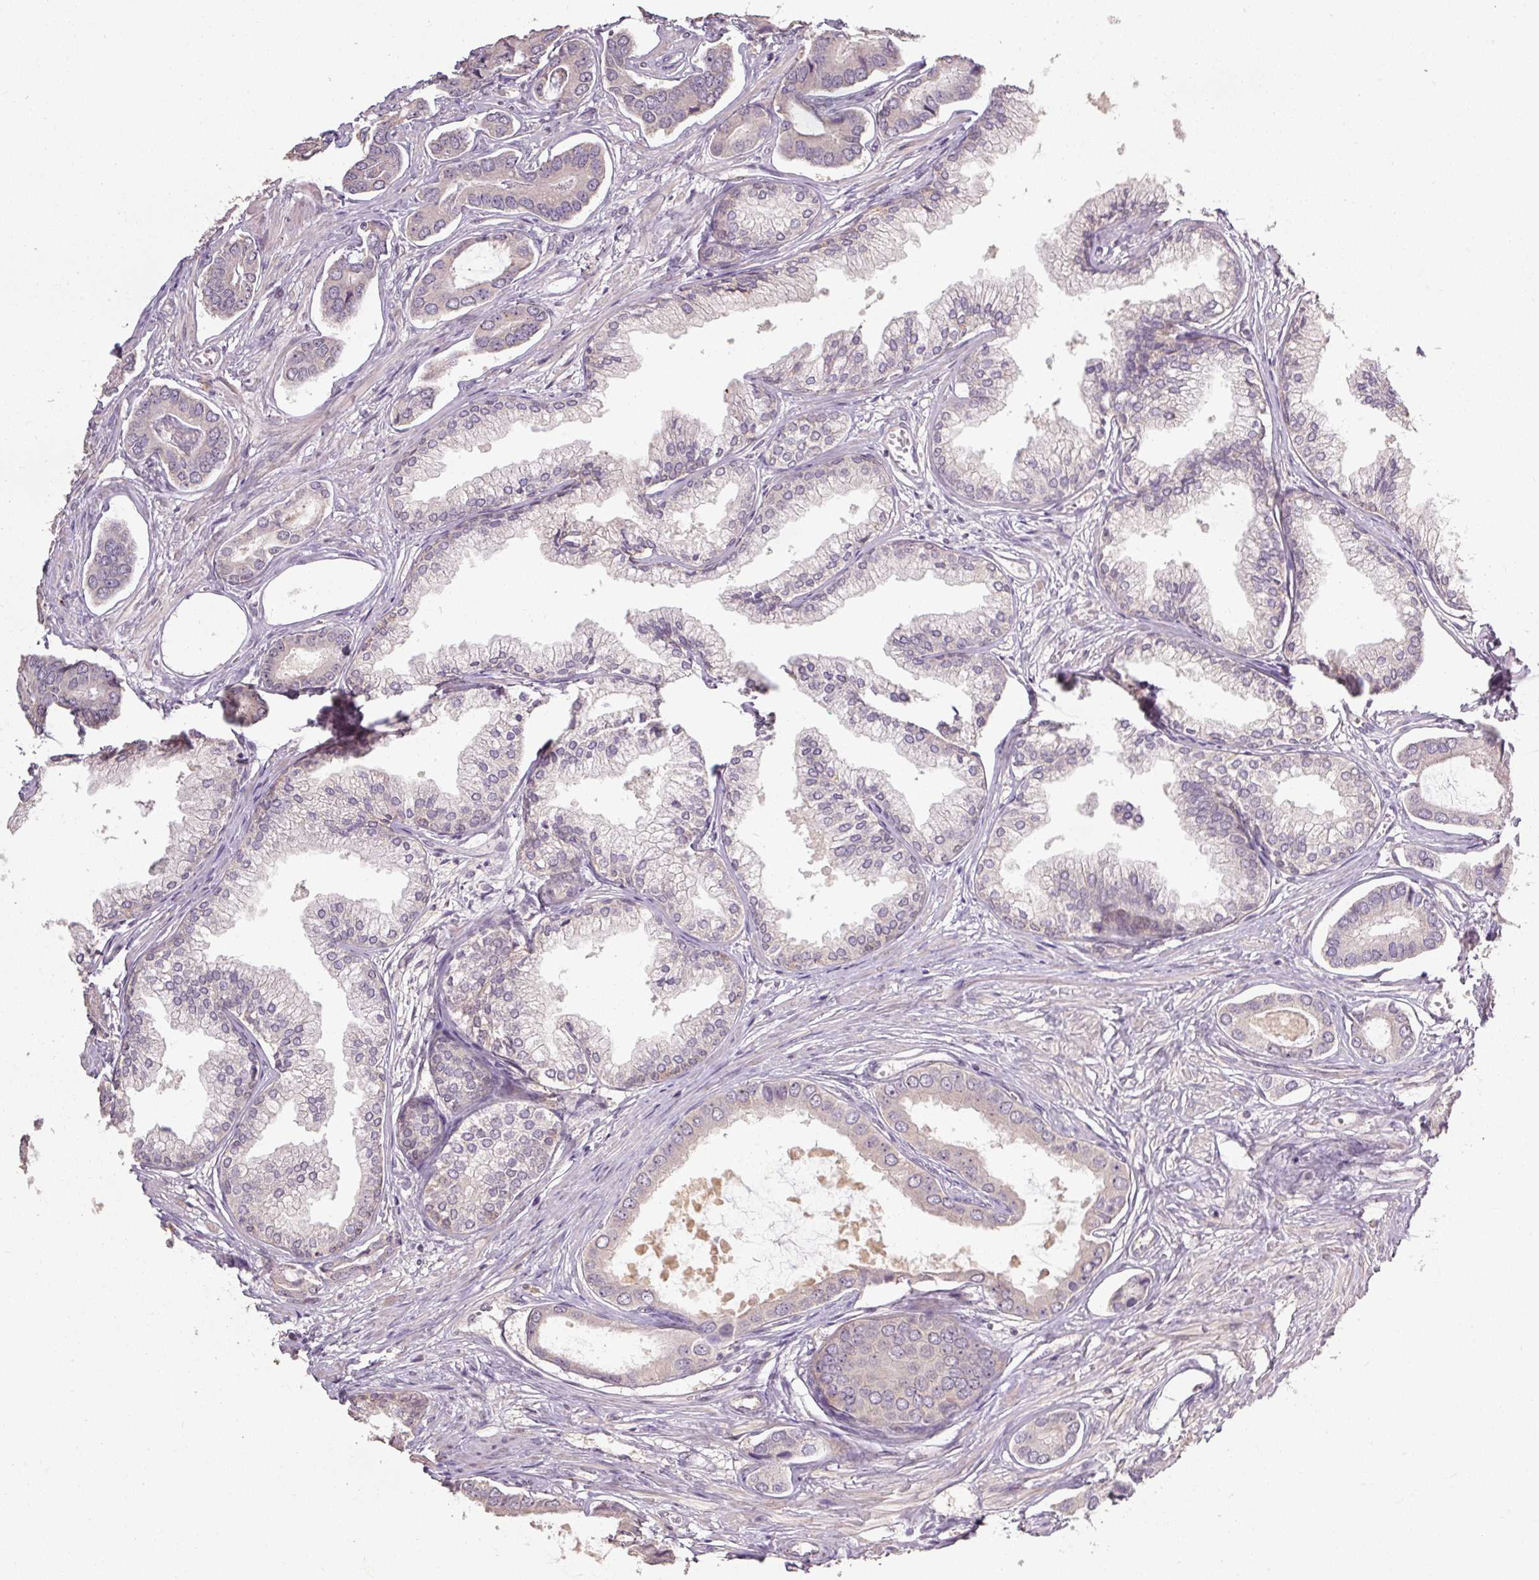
{"staining": {"intensity": "negative", "quantity": "none", "location": "none"}, "tissue": "prostate cancer", "cell_type": "Tumor cells", "image_type": "cancer", "snomed": [{"axis": "morphology", "description": "Adenocarcinoma, NOS"}, {"axis": "topography", "description": "Prostate and seminal vesicle, NOS"}], "caption": "Tumor cells show no significant positivity in prostate cancer (adenocarcinoma). (Brightfield microscopy of DAB IHC at high magnification).", "gene": "CFAP65", "patient": {"sex": "male", "age": 76}}